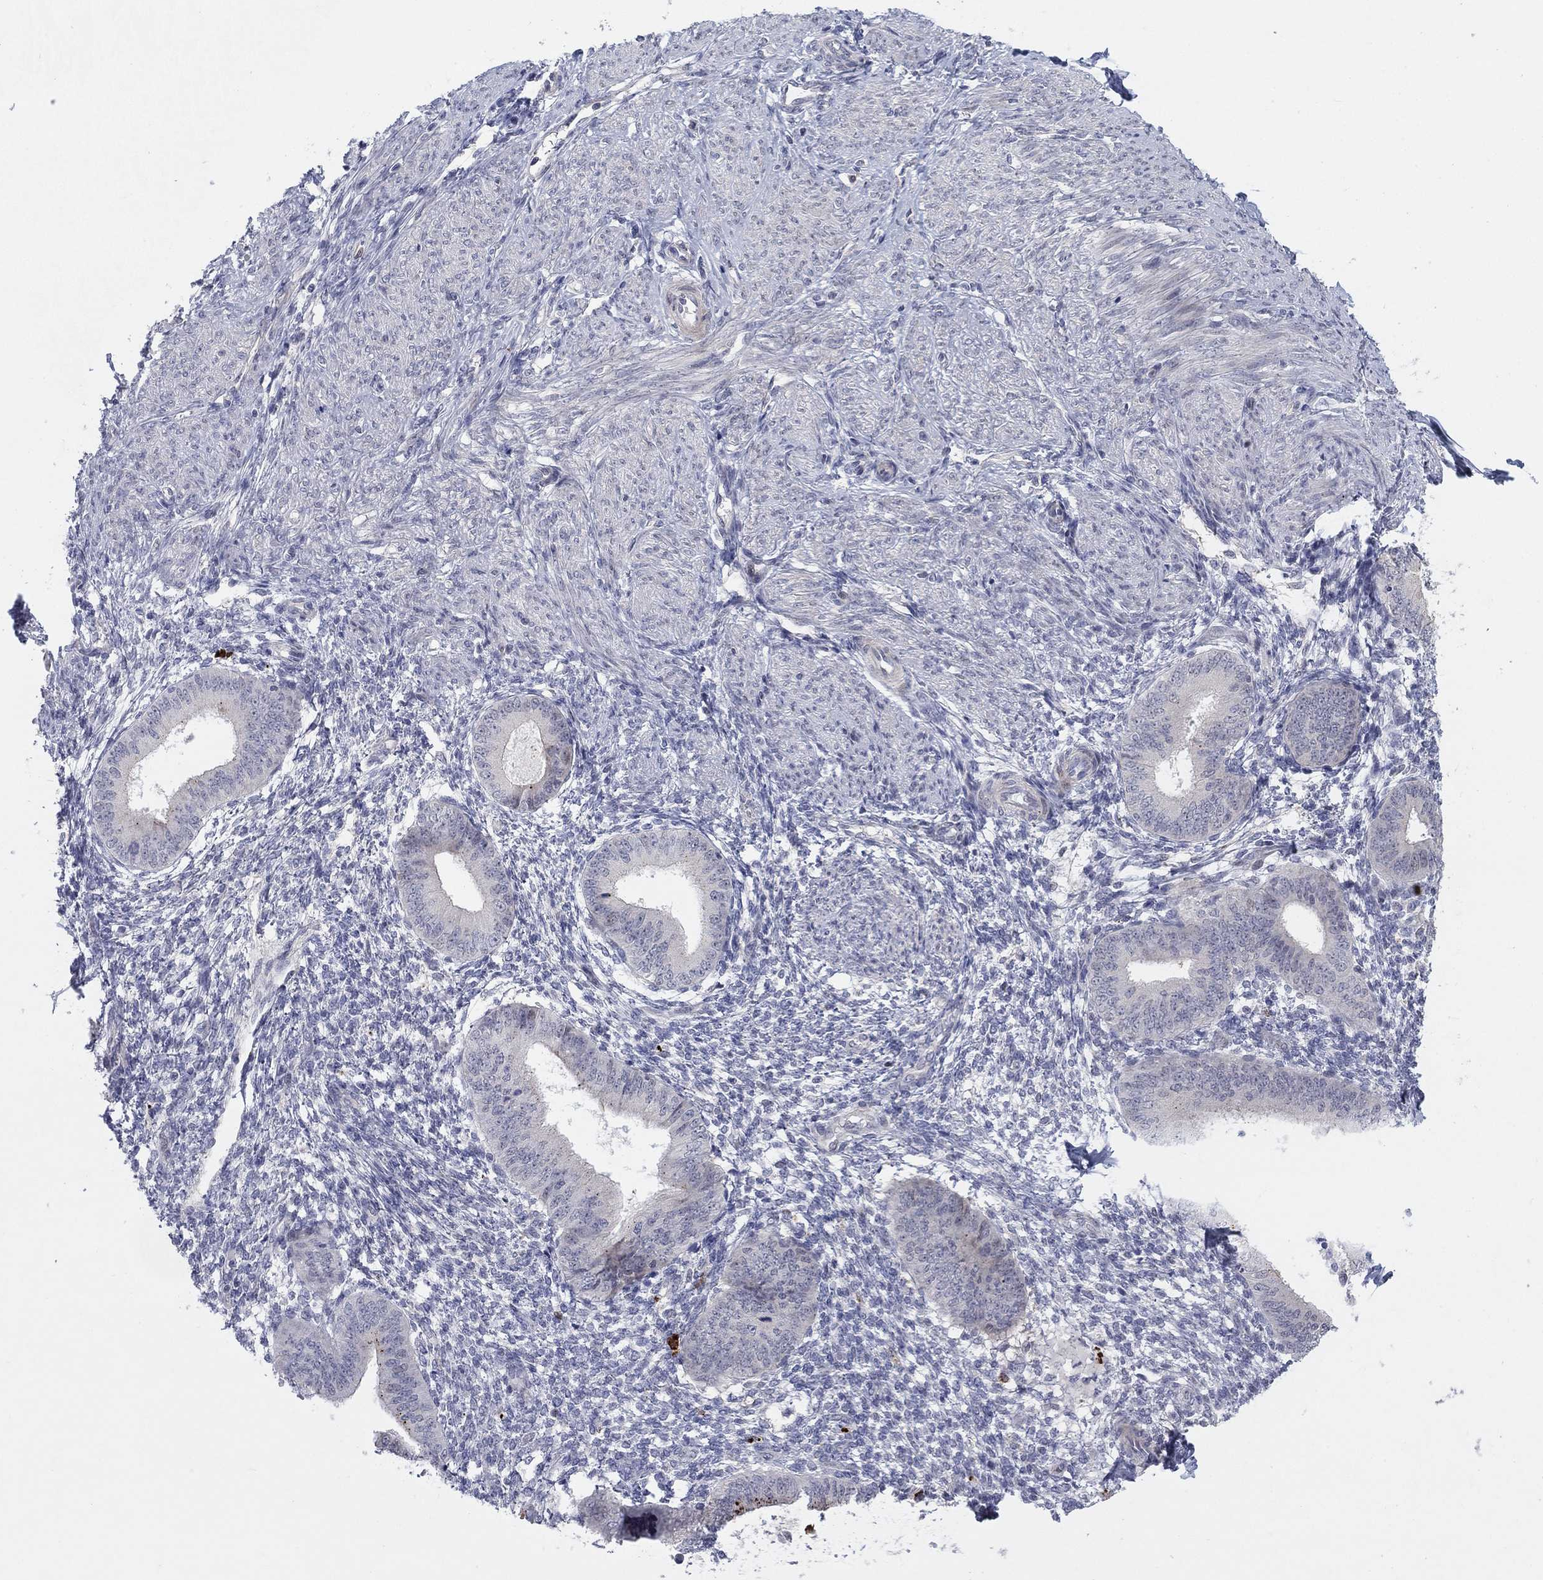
{"staining": {"intensity": "negative", "quantity": "none", "location": "none"}, "tissue": "endometrium", "cell_type": "Cells in endometrial stroma", "image_type": "normal", "snomed": [{"axis": "morphology", "description": "Normal tissue, NOS"}, {"axis": "topography", "description": "Endometrium"}], "caption": "Immunohistochemistry of unremarkable human endometrium exhibits no staining in cells in endometrial stroma.", "gene": "AMN1", "patient": {"sex": "female", "age": 47}}